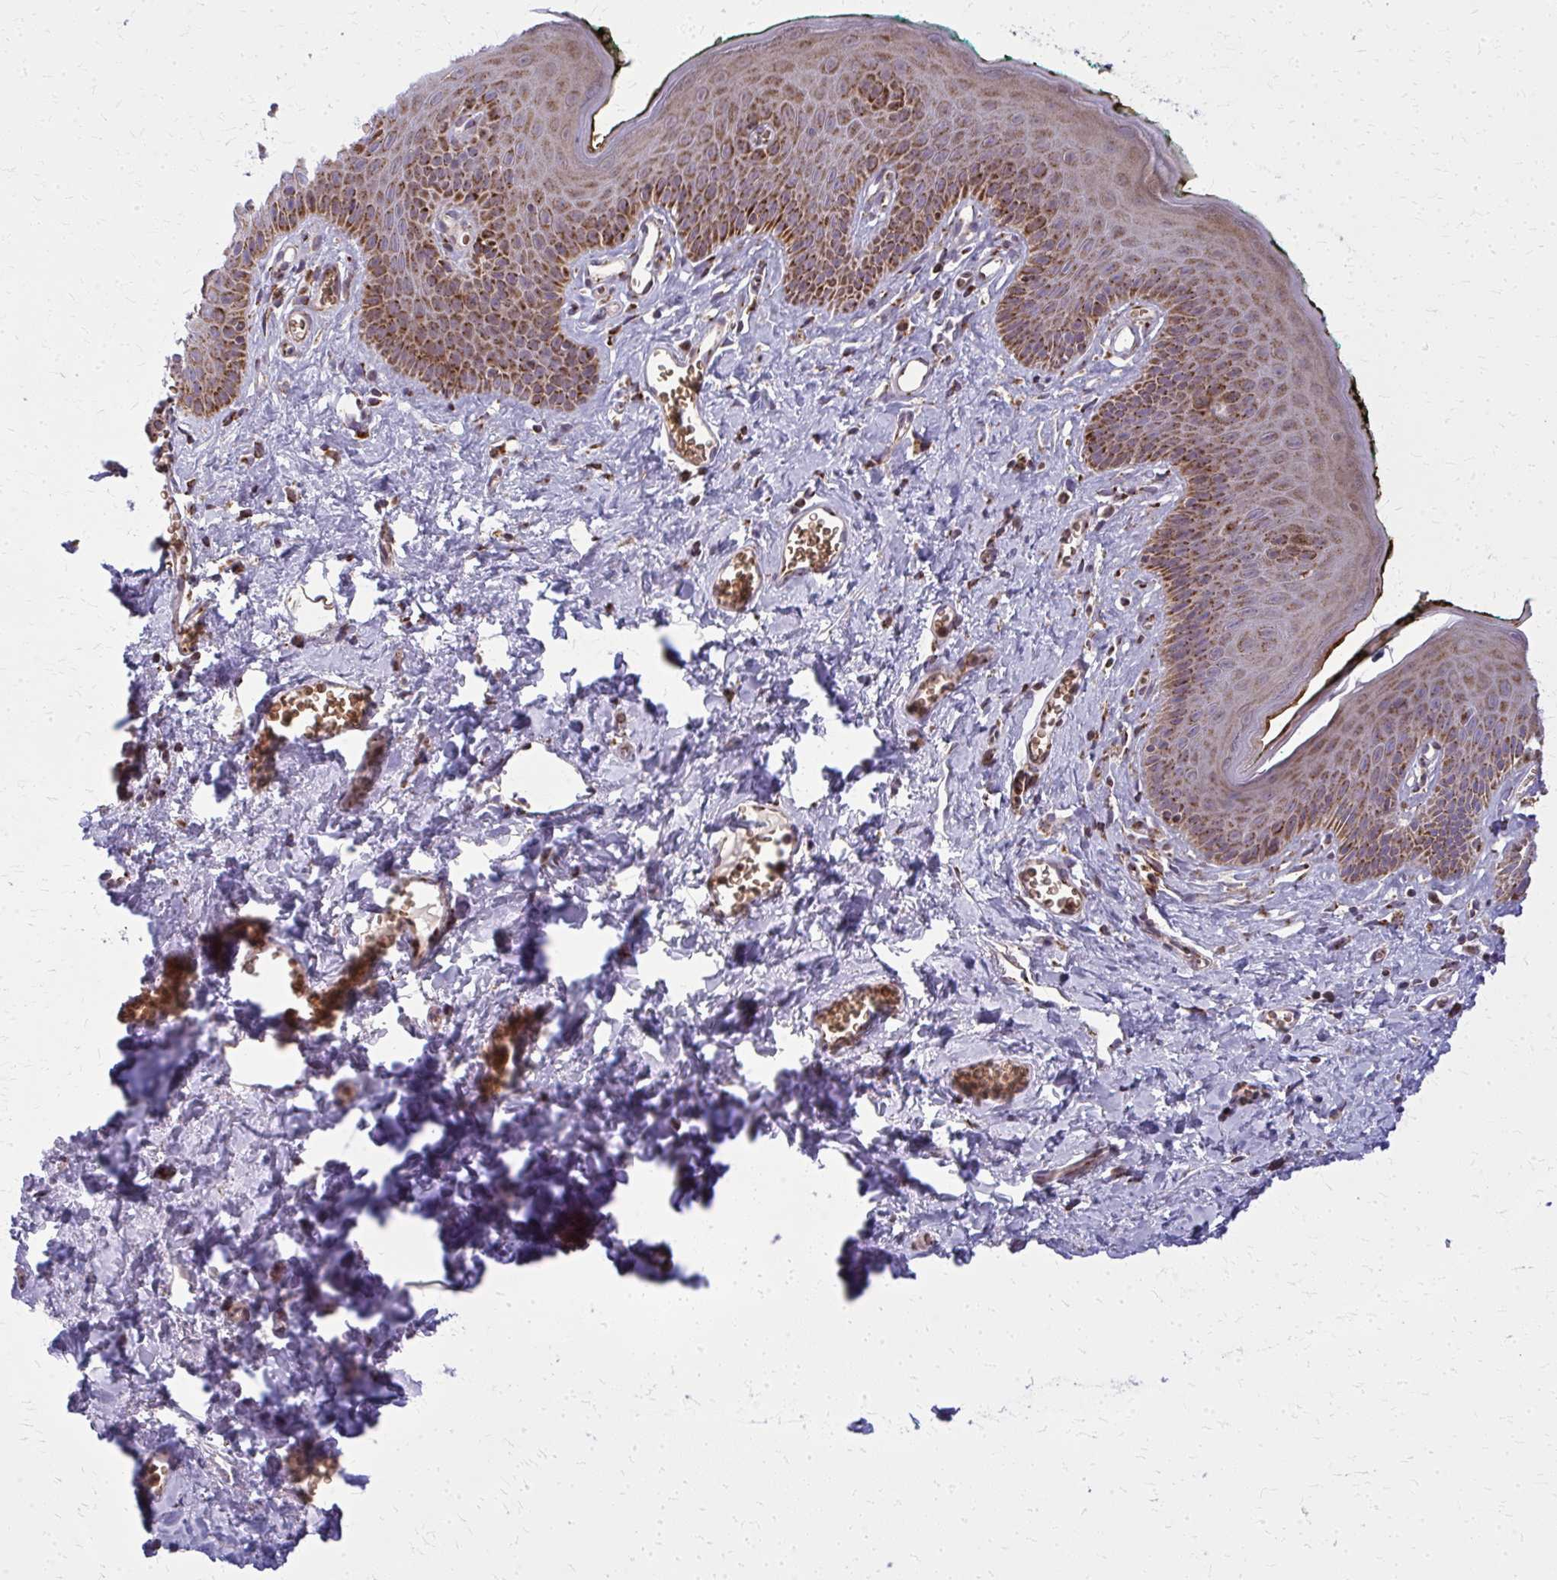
{"staining": {"intensity": "moderate", "quantity": ">75%", "location": "cytoplasmic/membranous"}, "tissue": "skin", "cell_type": "Epidermal cells", "image_type": "normal", "snomed": [{"axis": "morphology", "description": "Normal tissue, NOS"}, {"axis": "topography", "description": "Vulva"}, {"axis": "topography", "description": "Peripheral nerve tissue"}], "caption": "This is a histology image of immunohistochemistry (IHC) staining of normal skin, which shows moderate expression in the cytoplasmic/membranous of epidermal cells.", "gene": "MCCC1", "patient": {"sex": "female", "age": 66}}